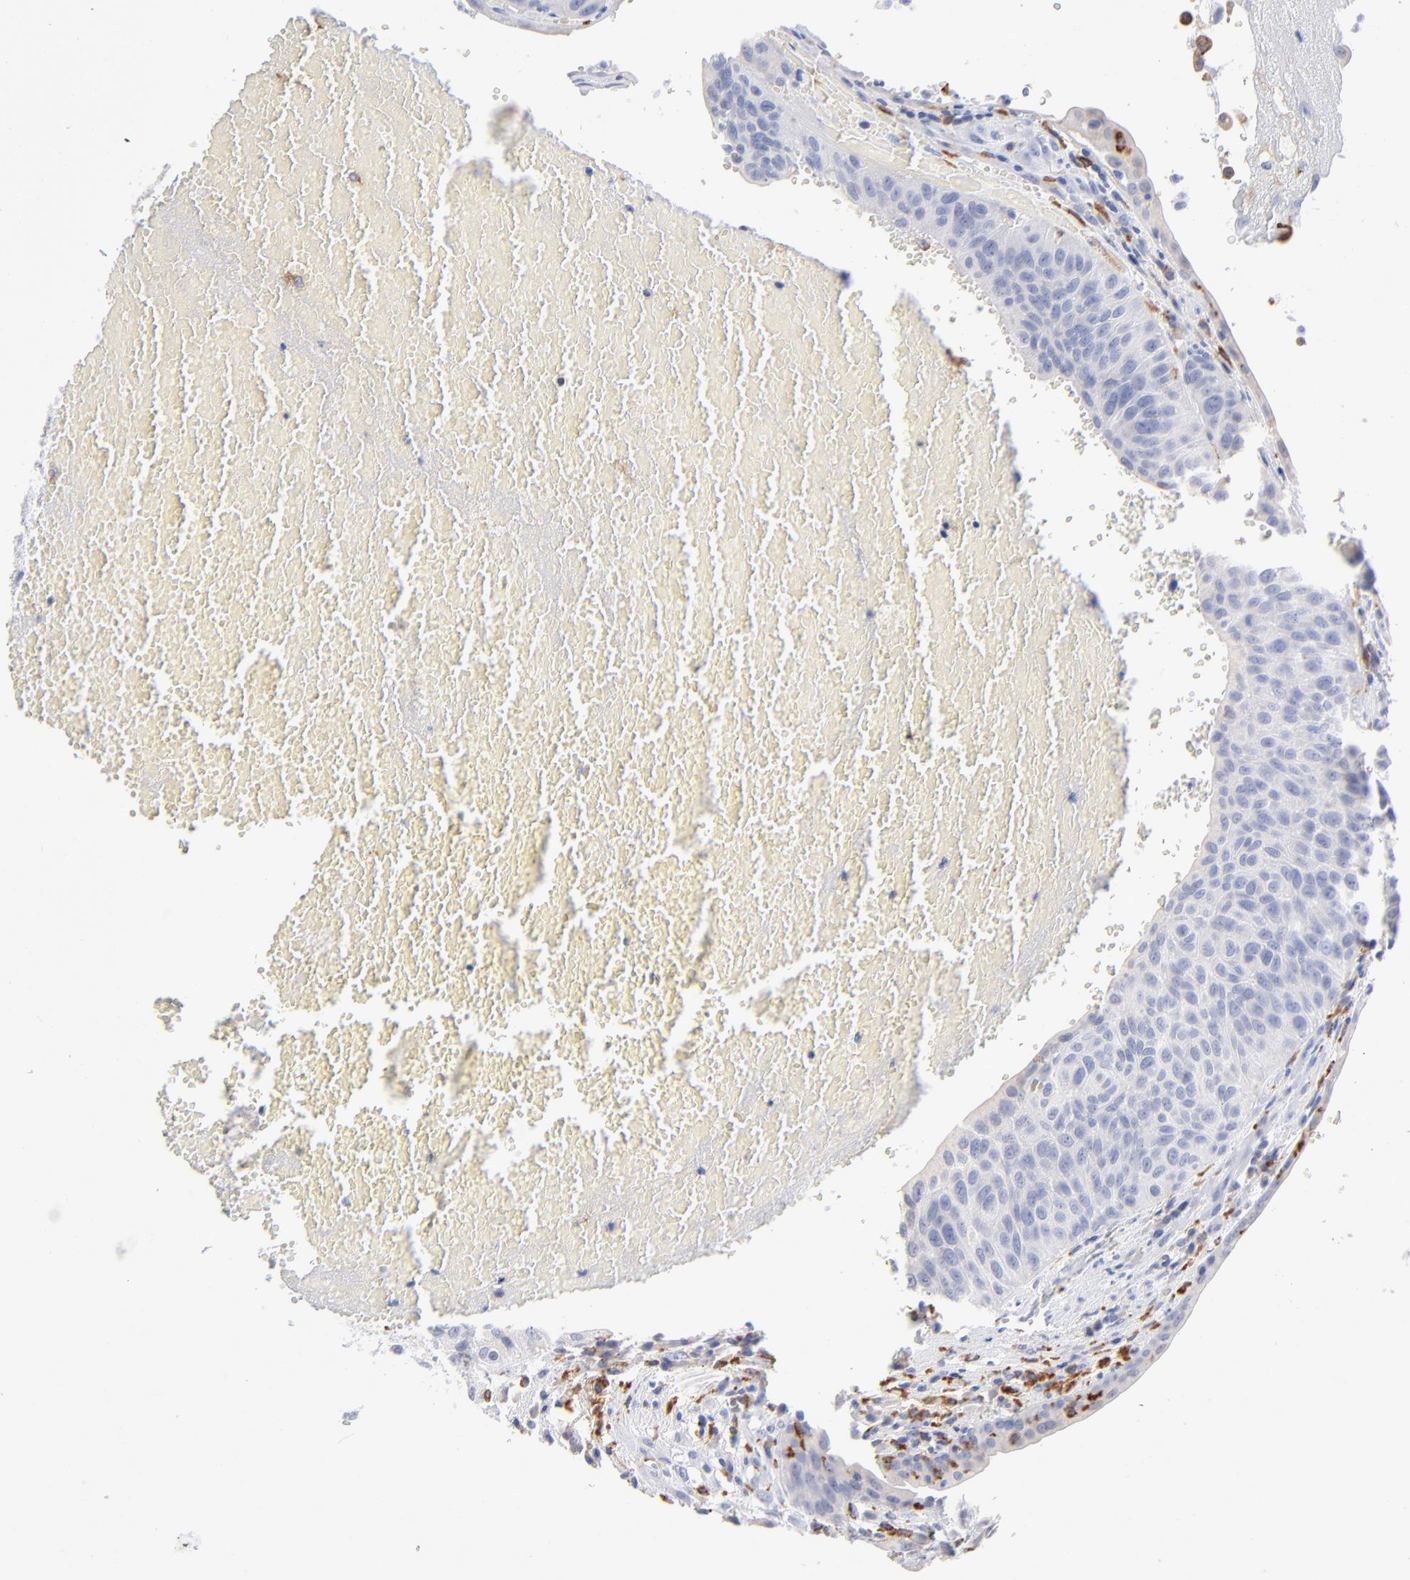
{"staining": {"intensity": "negative", "quantity": "none", "location": "none"}, "tissue": "urothelial cancer", "cell_type": "Tumor cells", "image_type": "cancer", "snomed": [{"axis": "morphology", "description": "Urothelial carcinoma, High grade"}, {"axis": "topography", "description": "Urinary bladder"}], "caption": "Tumor cells show no significant positivity in urothelial carcinoma (high-grade).", "gene": "CD180", "patient": {"sex": "male", "age": 66}}